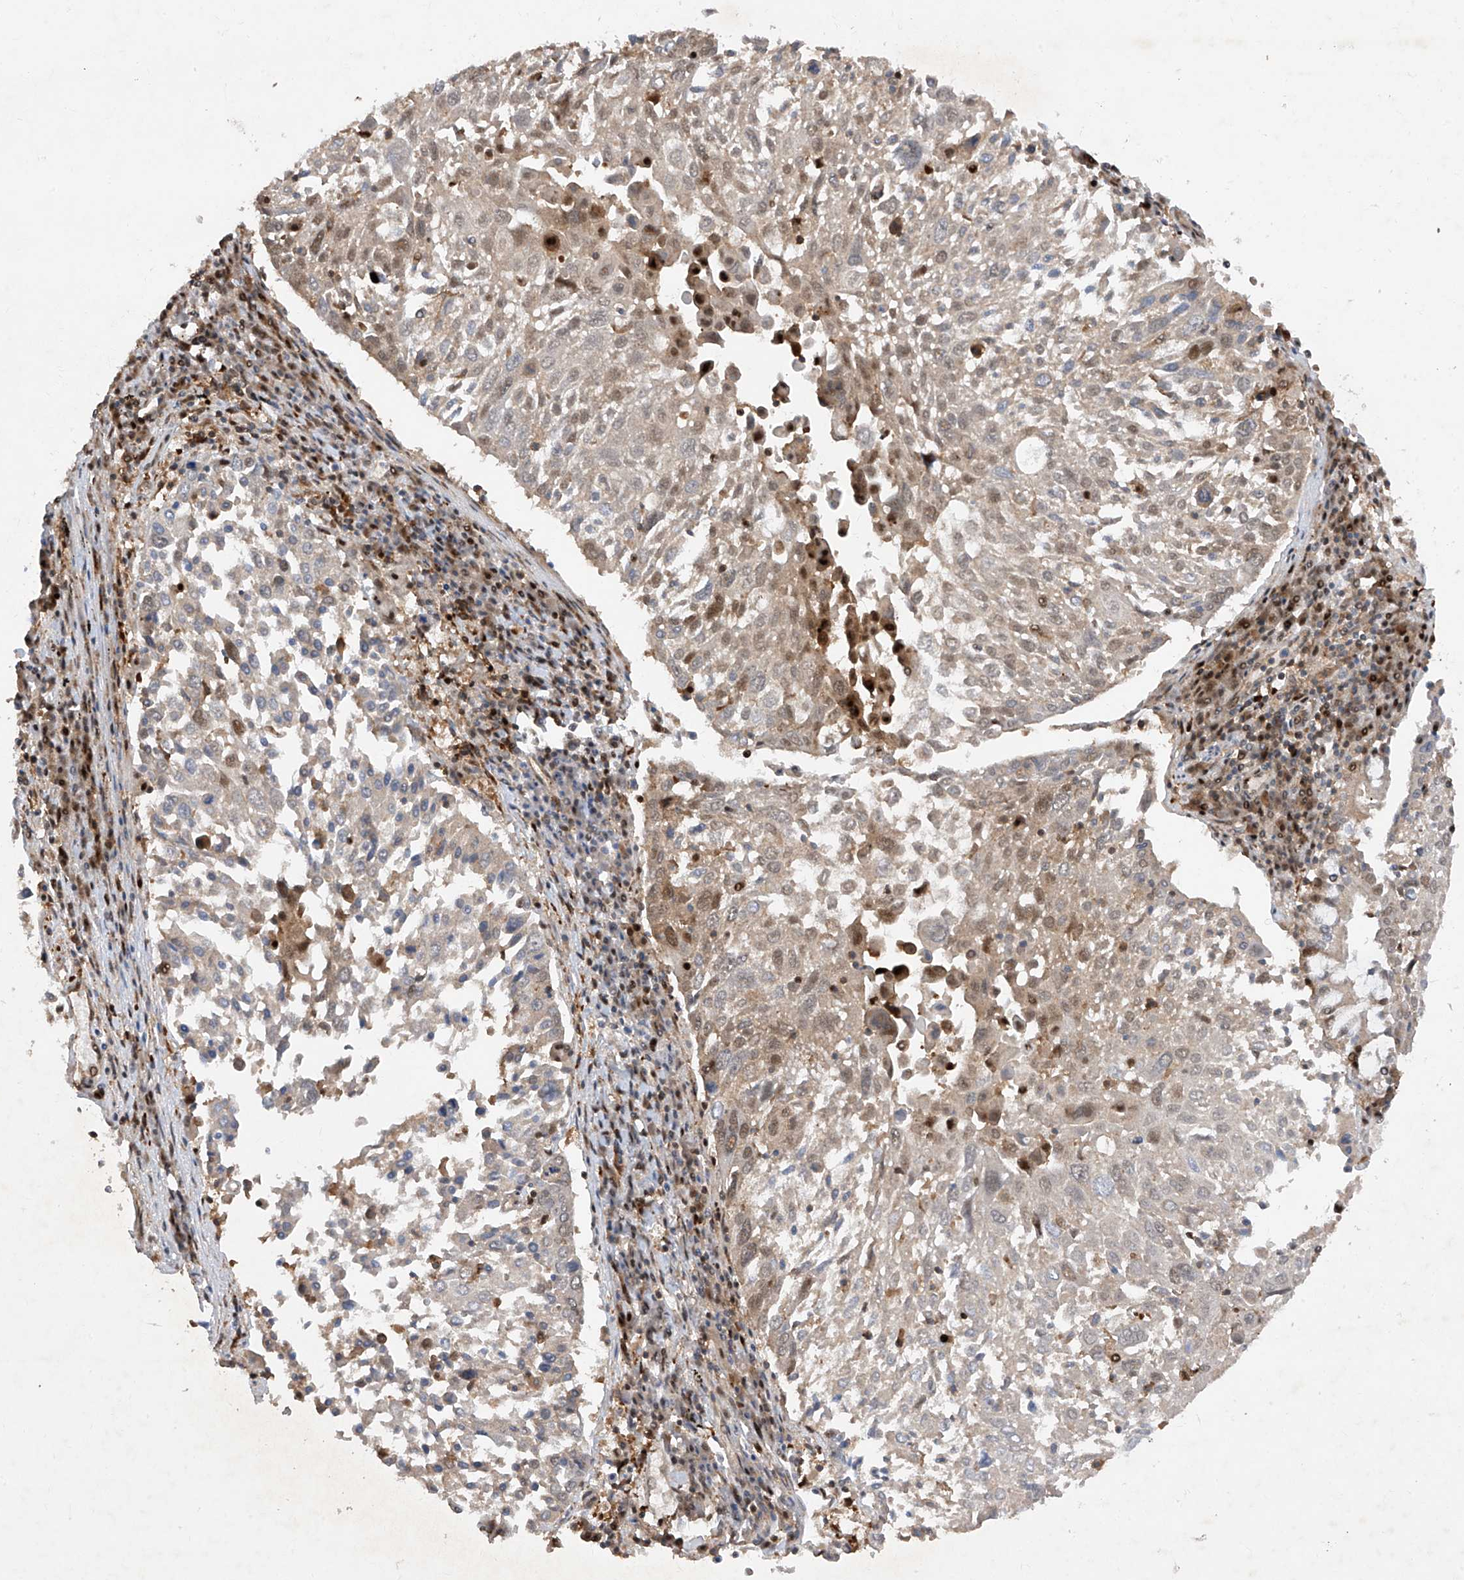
{"staining": {"intensity": "moderate", "quantity": "<25%", "location": "cytoplasmic/membranous,nuclear"}, "tissue": "lung cancer", "cell_type": "Tumor cells", "image_type": "cancer", "snomed": [{"axis": "morphology", "description": "Squamous cell carcinoma, NOS"}, {"axis": "topography", "description": "Lung"}], "caption": "The image displays a brown stain indicating the presence of a protein in the cytoplasmic/membranous and nuclear of tumor cells in squamous cell carcinoma (lung). Using DAB (brown) and hematoxylin (blue) stains, captured at high magnification using brightfield microscopy.", "gene": "ZNF358", "patient": {"sex": "male", "age": 65}}